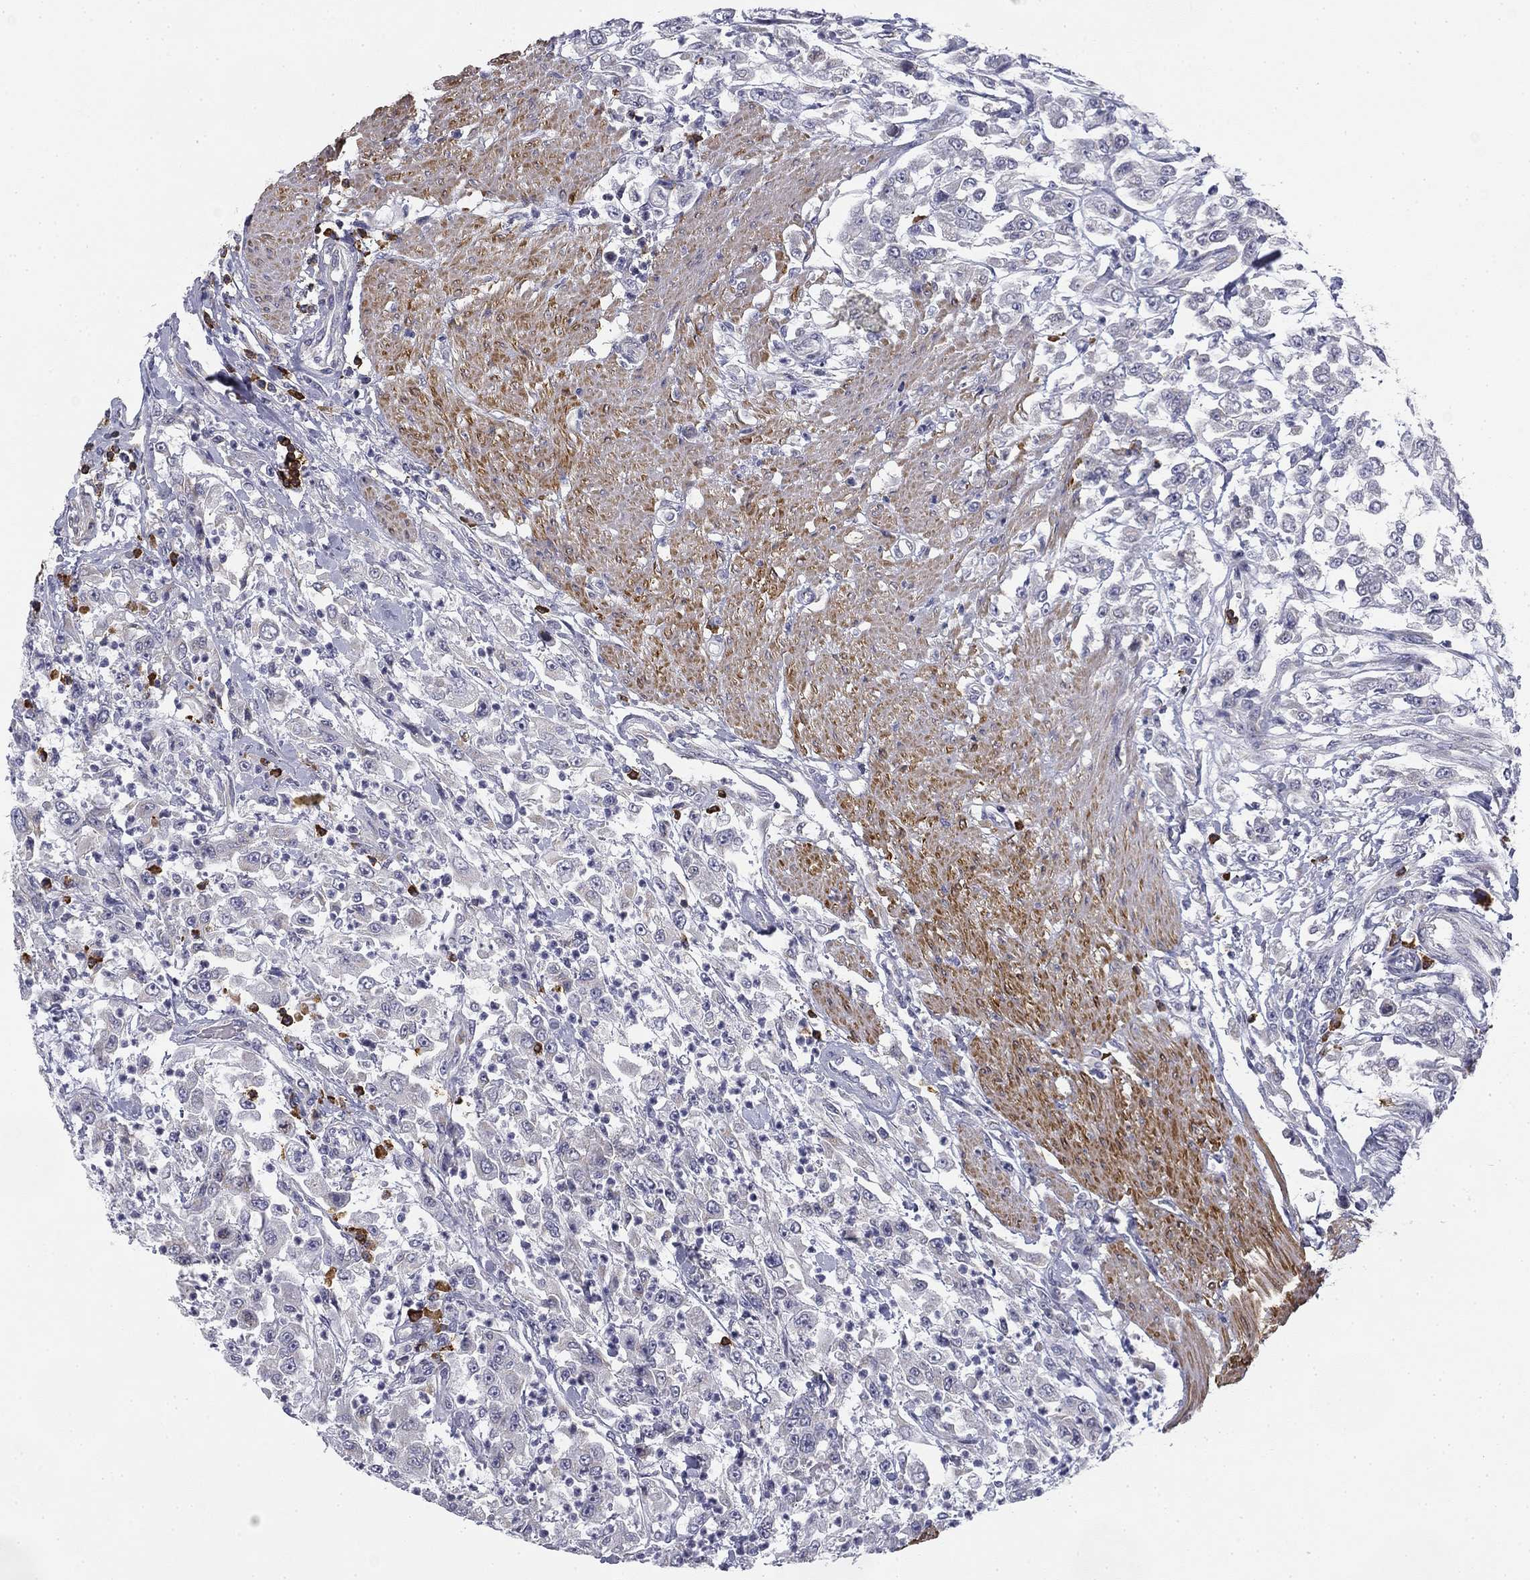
{"staining": {"intensity": "negative", "quantity": "none", "location": "none"}, "tissue": "urothelial cancer", "cell_type": "Tumor cells", "image_type": "cancer", "snomed": [{"axis": "morphology", "description": "Urothelial carcinoma, High grade"}, {"axis": "topography", "description": "Urinary bladder"}], "caption": "High-grade urothelial carcinoma stained for a protein using IHC reveals no positivity tumor cells.", "gene": "TRAT1", "patient": {"sex": "male", "age": 46}}